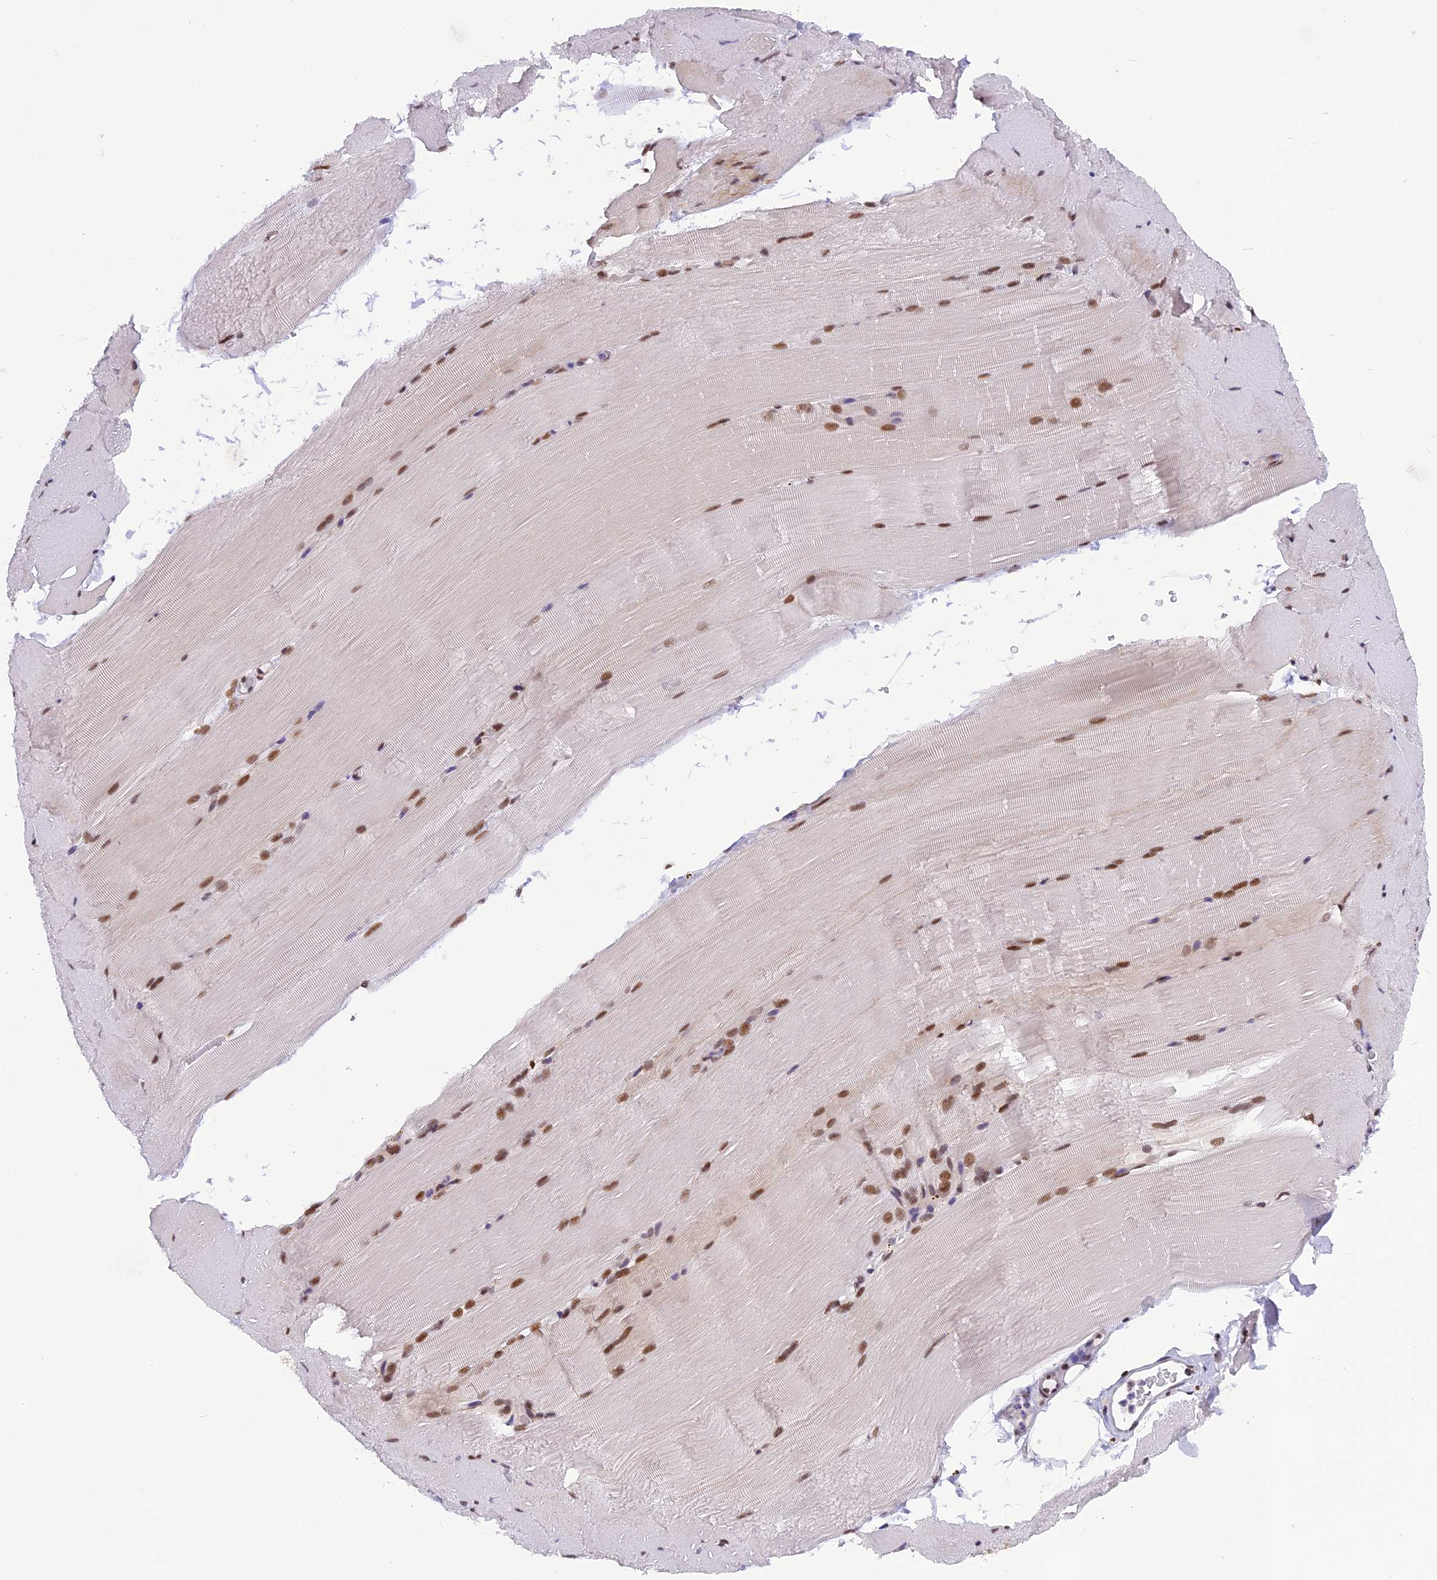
{"staining": {"intensity": "moderate", "quantity": ">75%", "location": "nuclear"}, "tissue": "skeletal muscle", "cell_type": "Myocytes", "image_type": "normal", "snomed": [{"axis": "morphology", "description": "Normal tissue, NOS"}, {"axis": "topography", "description": "Skeletal muscle"}, {"axis": "topography", "description": "Parathyroid gland"}], "caption": "Normal skeletal muscle shows moderate nuclear staining in approximately >75% of myocytes.", "gene": "IRF2BP1", "patient": {"sex": "female", "age": 37}}